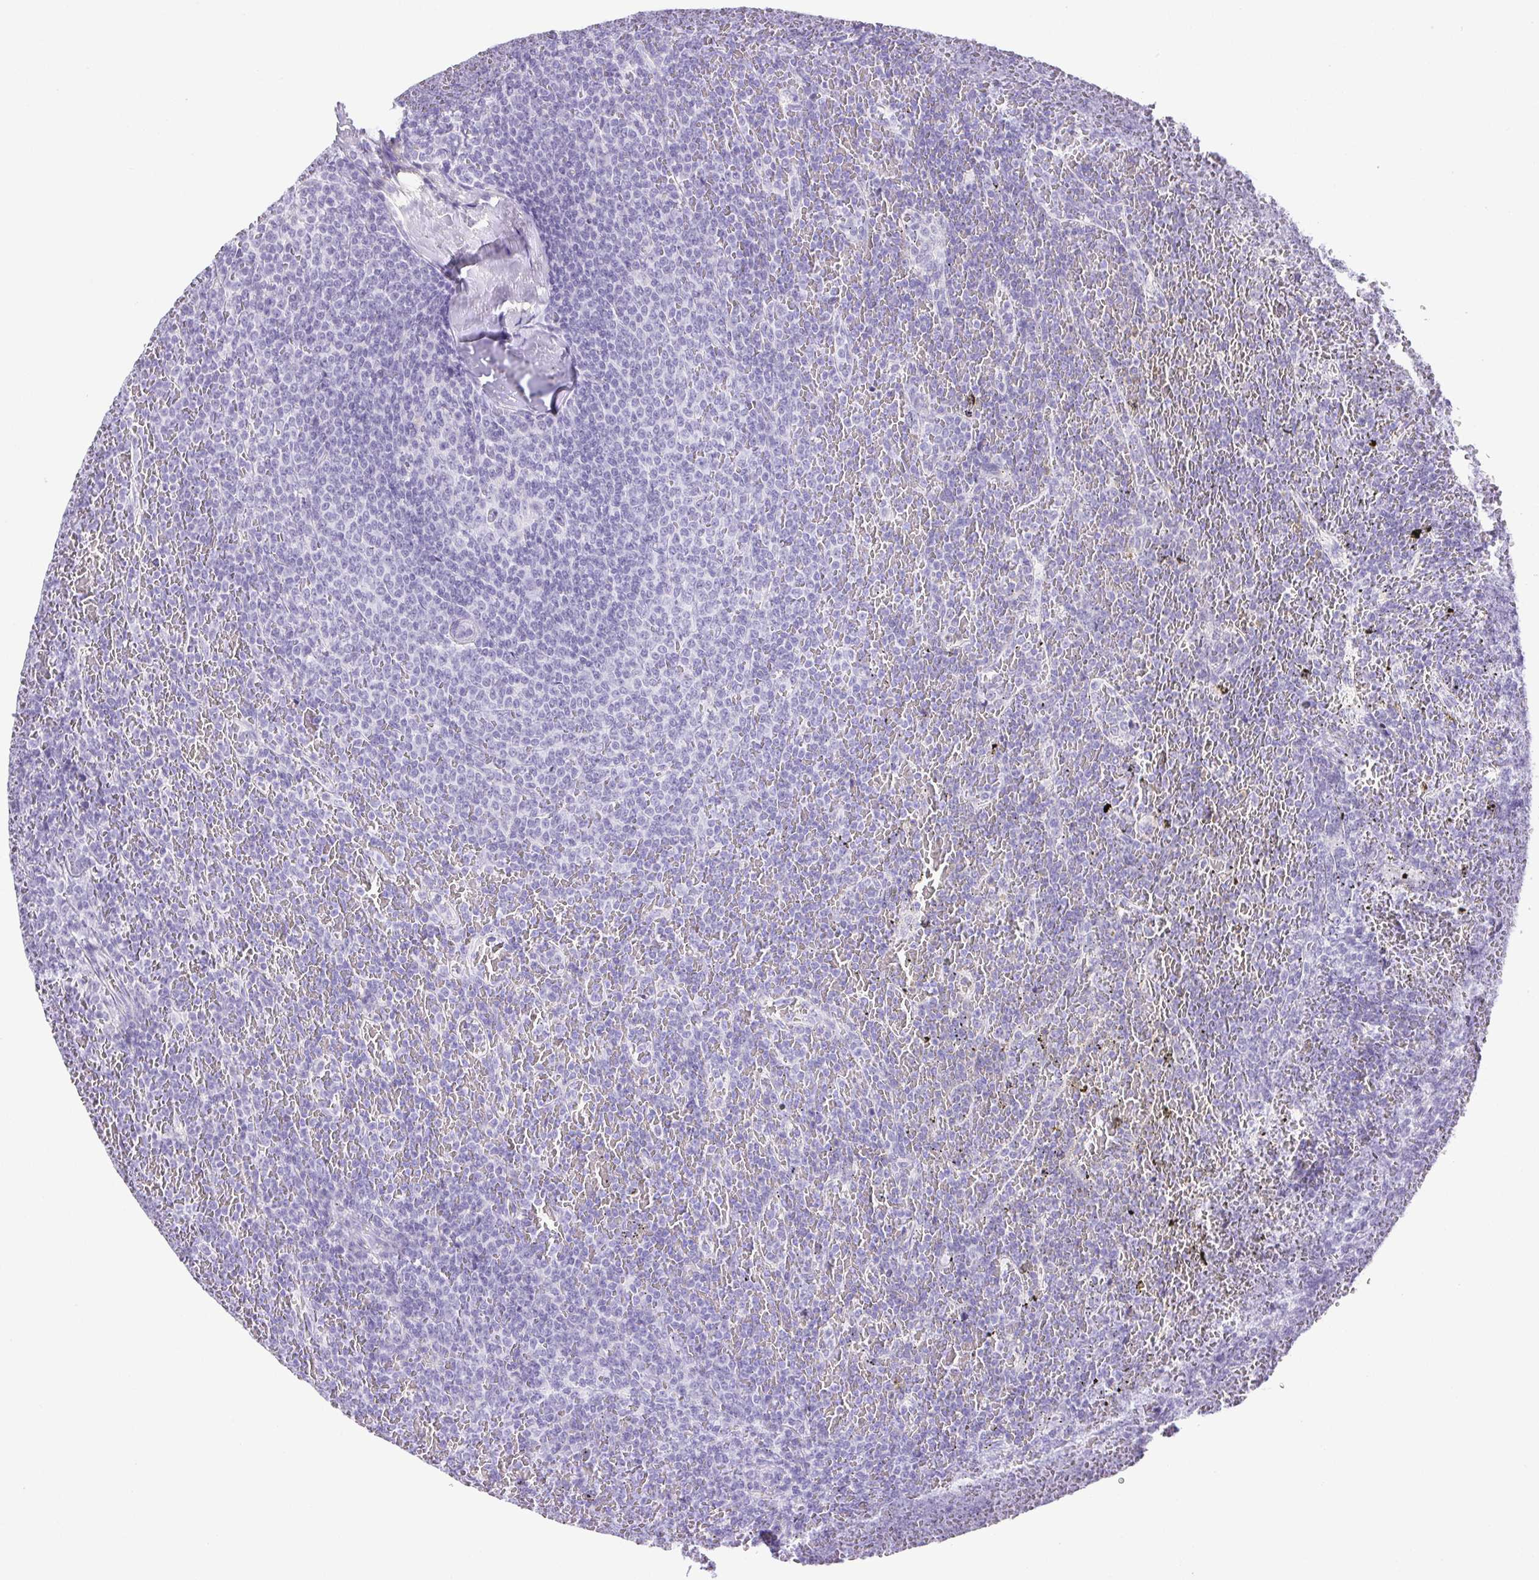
{"staining": {"intensity": "negative", "quantity": "none", "location": "none"}, "tissue": "lymphoma", "cell_type": "Tumor cells", "image_type": "cancer", "snomed": [{"axis": "morphology", "description": "Malignant lymphoma, non-Hodgkin's type, Low grade"}, {"axis": "topography", "description": "Spleen"}], "caption": "This is an IHC image of lymphoma. There is no expression in tumor cells.", "gene": "PAPPA2", "patient": {"sex": "female", "age": 77}}